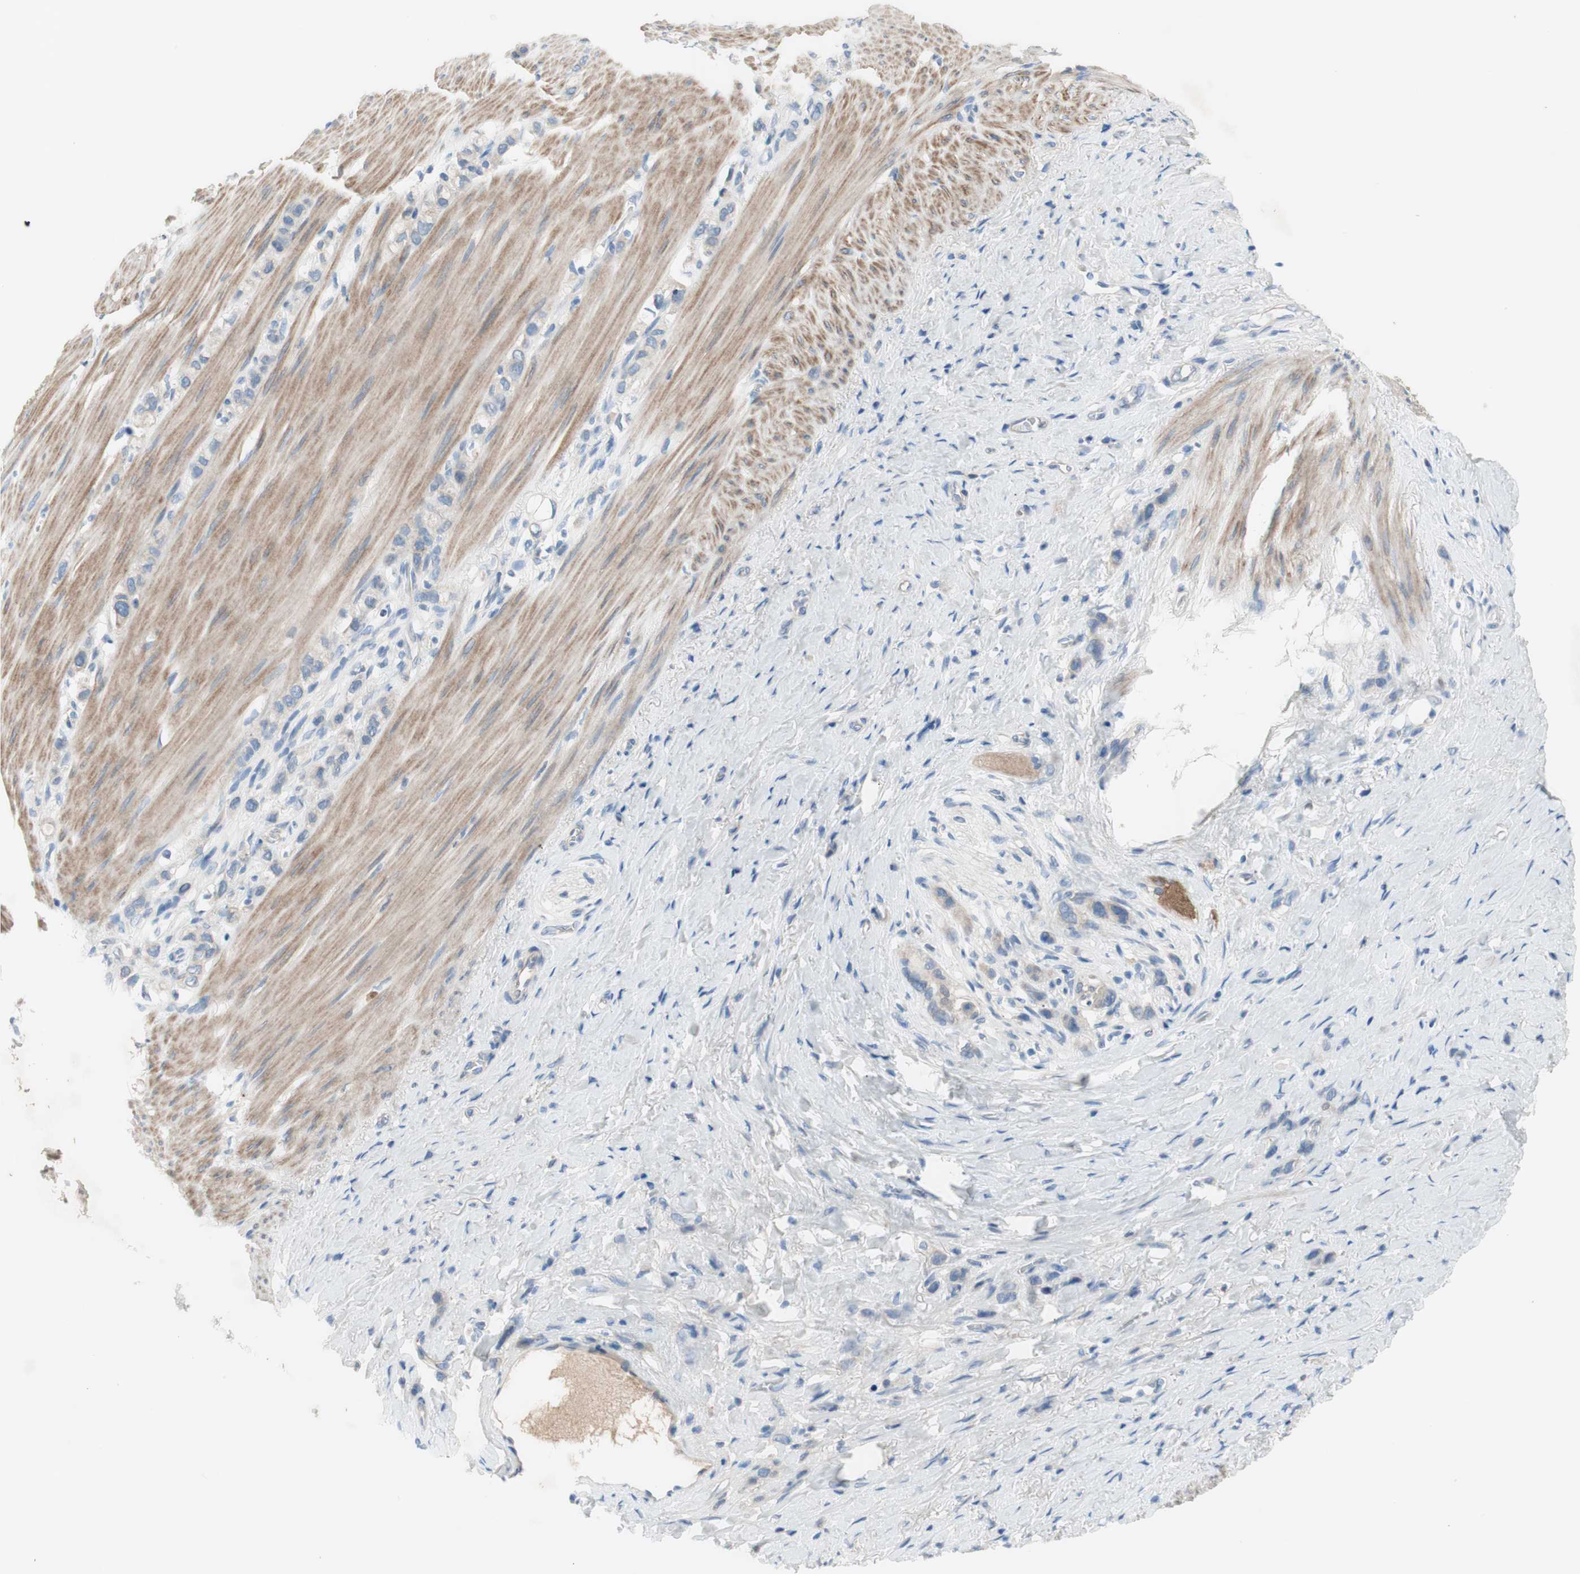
{"staining": {"intensity": "weak", "quantity": "<25%", "location": "cytoplasmic/membranous"}, "tissue": "stomach cancer", "cell_type": "Tumor cells", "image_type": "cancer", "snomed": [{"axis": "morphology", "description": "Normal tissue, NOS"}, {"axis": "morphology", "description": "Adenocarcinoma, NOS"}, {"axis": "morphology", "description": "Adenocarcinoma, High grade"}, {"axis": "topography", "description": "Stomach, upper"}, {"axis": "topography", "description": "Stomach"}], "caption": "The photomicrograph displays no significant expression in tumor cells of stomach cancer (adenocarcinoma (high-grade)). (DAB (3,3'-diaminobenzidine) immunohistochemistry visualized using brightfield microscopy, high magnification).", "gene": "FDFT1", "patient": {"sex": "female", "age": 65}}